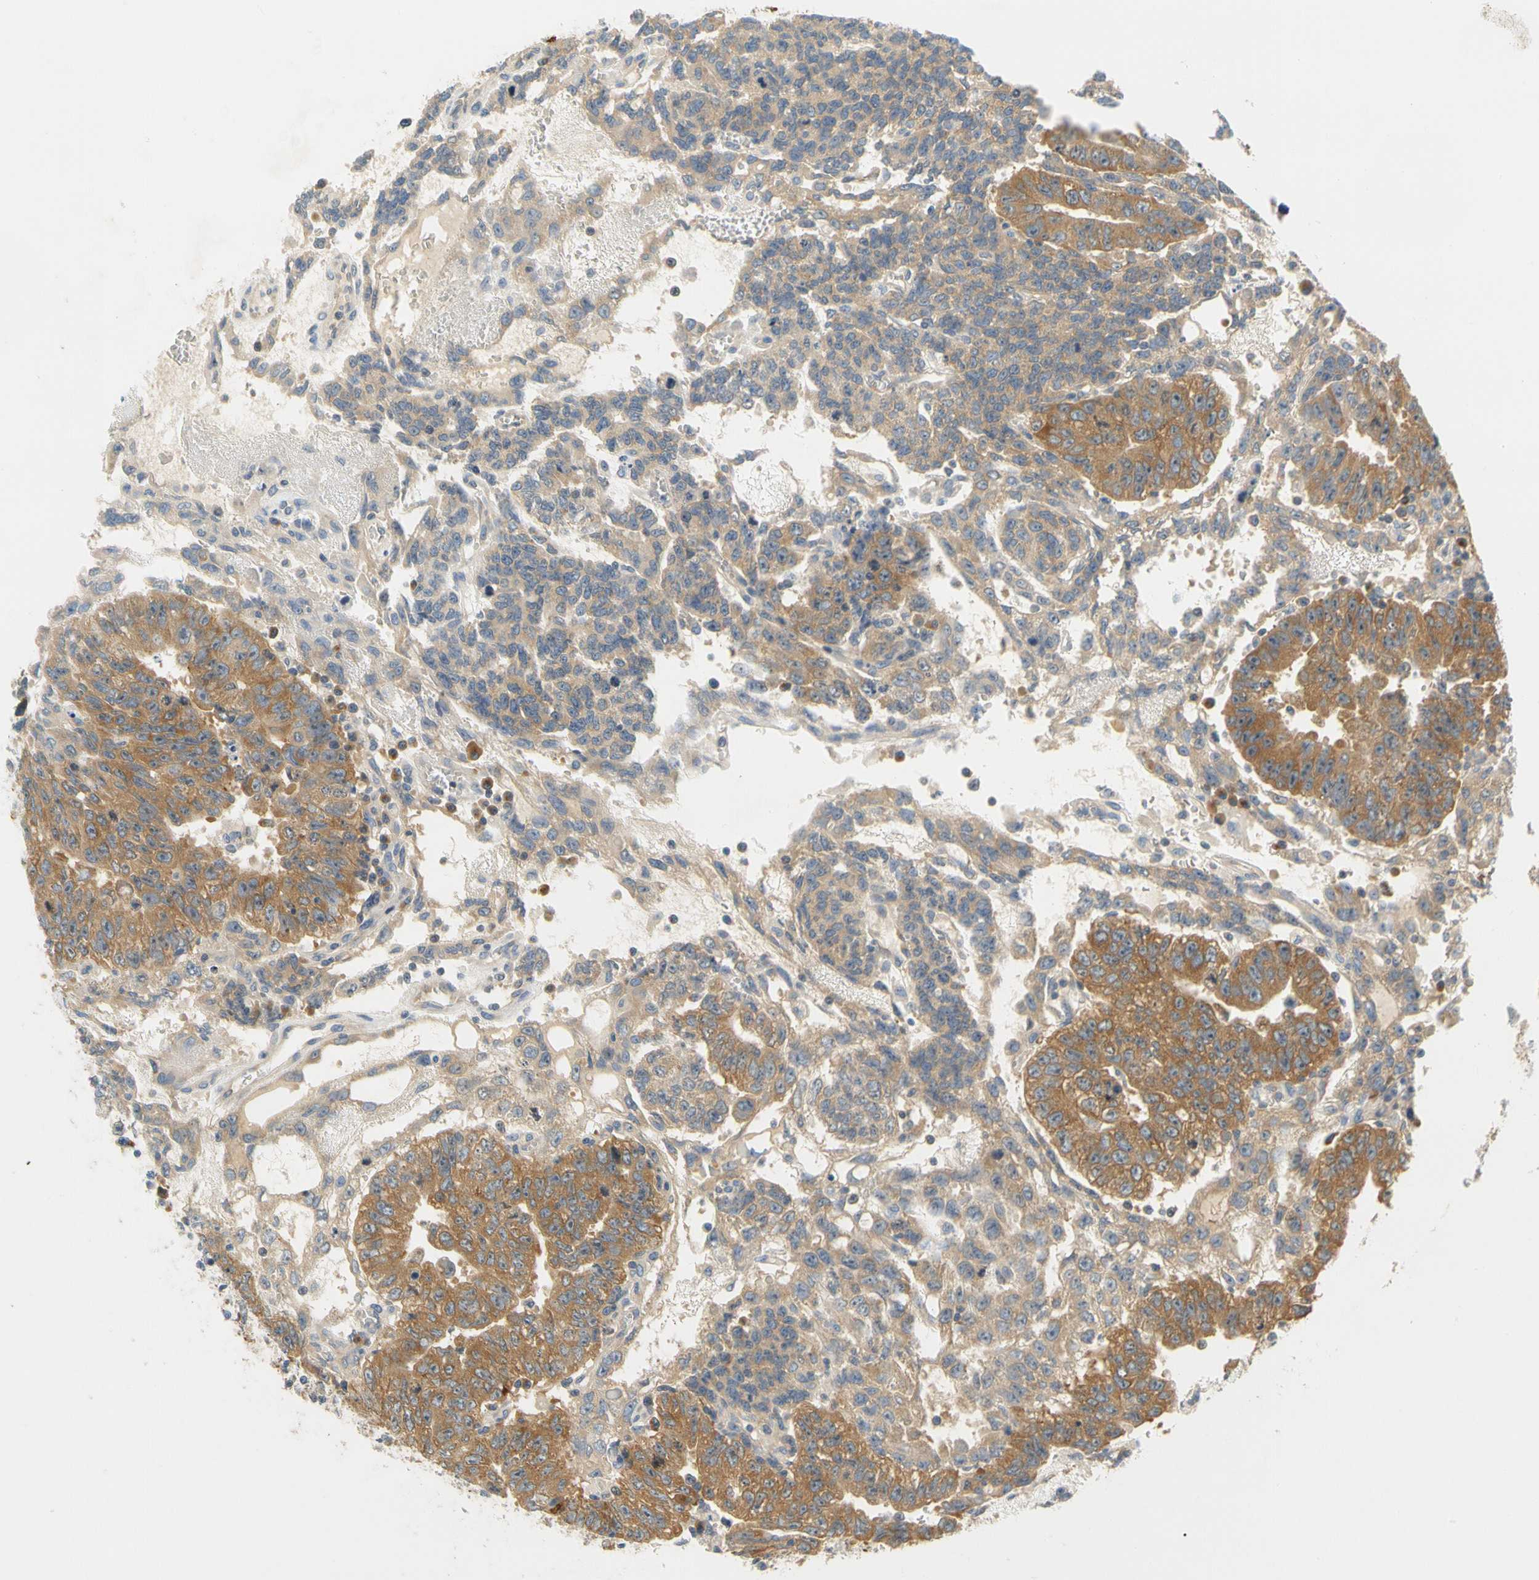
{"staining": {"intensity": "strong", "quantity": ">75%", "location": "cytoplasmic/membranous"}, "tissue": "testis cancer", "cell_type": "Tumor cells", "image_type": "cancer", "snomed": [{"axis": "morphology", "description": "Seminoma, NOS"}, {"axis": "morphology", "description": "Carcinoma, Embryonal, NOS"}, {"axis": "topography", "description": "Testis"}], "caption": "Immunohistochemical staining of testis cancer (embryonal carcinoma) displays strong cytoplasmic/membranous protein expression in about >75% of tumor cells. (DAB (3,3'-diaminobenzidine) IHC with brightfield microscopy, high magnification).", "gene": "LRRC47", "patient": {"sex": "male", "age": 52}}